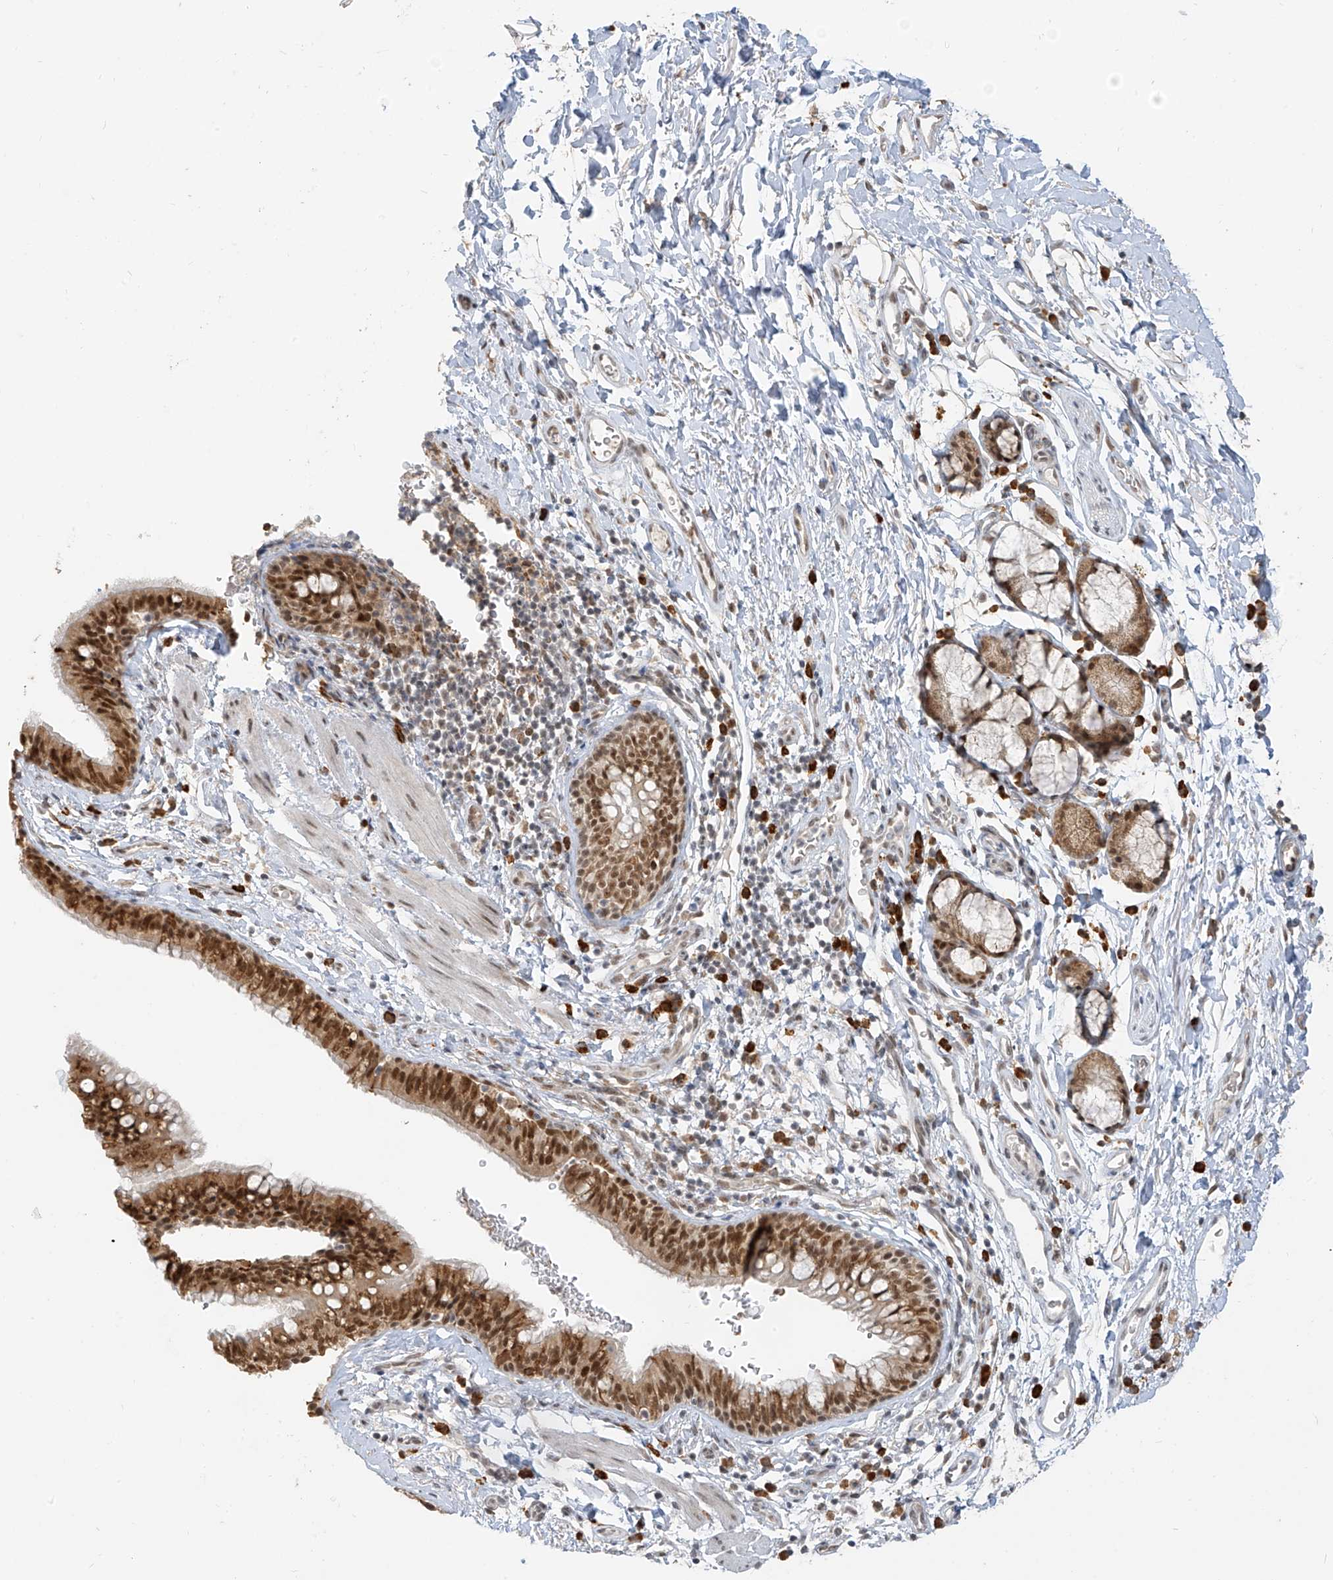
{"staining": {"intensity": "strong", "quantity": ">75%", "location": "nuclear"}, "tissue": "bronchus", "cell_type": "Respiratory epithelial cells", "image_type": "normal", "snomed": [{"axis": "morphology", "description": "Normal tissue, NOS"}, {"axis": "topography", "description": "Cartilage tissue"}, {"axis": "topography", "description": "Bronchus"}], "caption": "A high amount of strong nuclear positivity is appreciated in approximately >75% of respiratory epithelial cells in unremarkable bronchus.", "gene": "ZMYM2", "patient": {"sex": "female", "age": 36}}